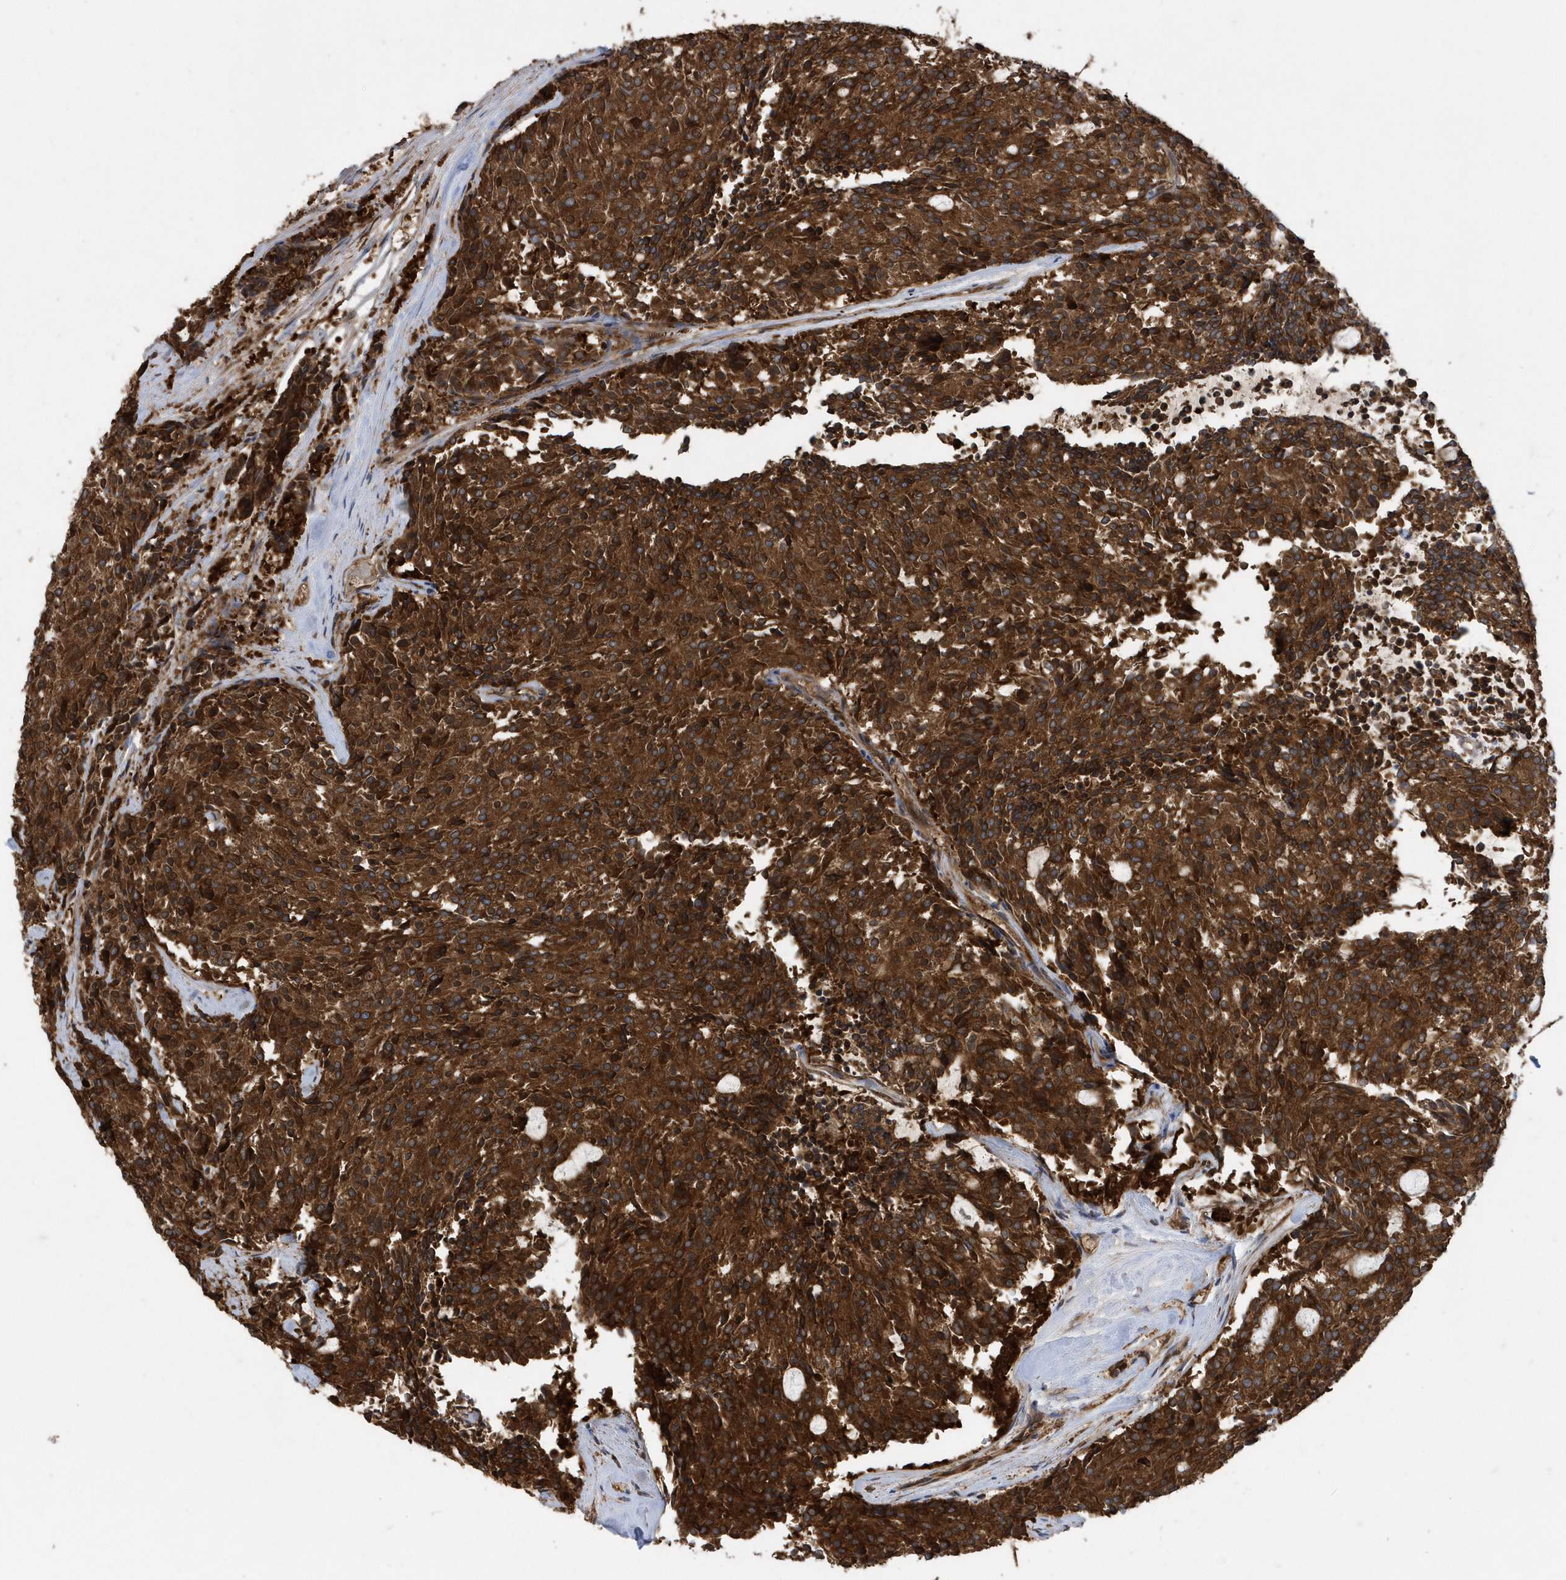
{"staining": {"intensity": "strong", "quantity": ">75%", "location": "cytoplasmic/membranous"}, "tissue": "carcinoid", "cell_type": "Tumor cells", "image_type": "cancer", "snomed": [{"axis": "morphology", "description": "Carcinoid, malignant, NOS"}, {"axis": "topography", "description": "Pancreas"}], "caption": "Carcinoid stained with IHC exhibits strong cytoplasmic/membranous staining in approximately >75% of tumor cells.", "gene": "WASHC5", "patient": {"sex": "female", "age": 54}}